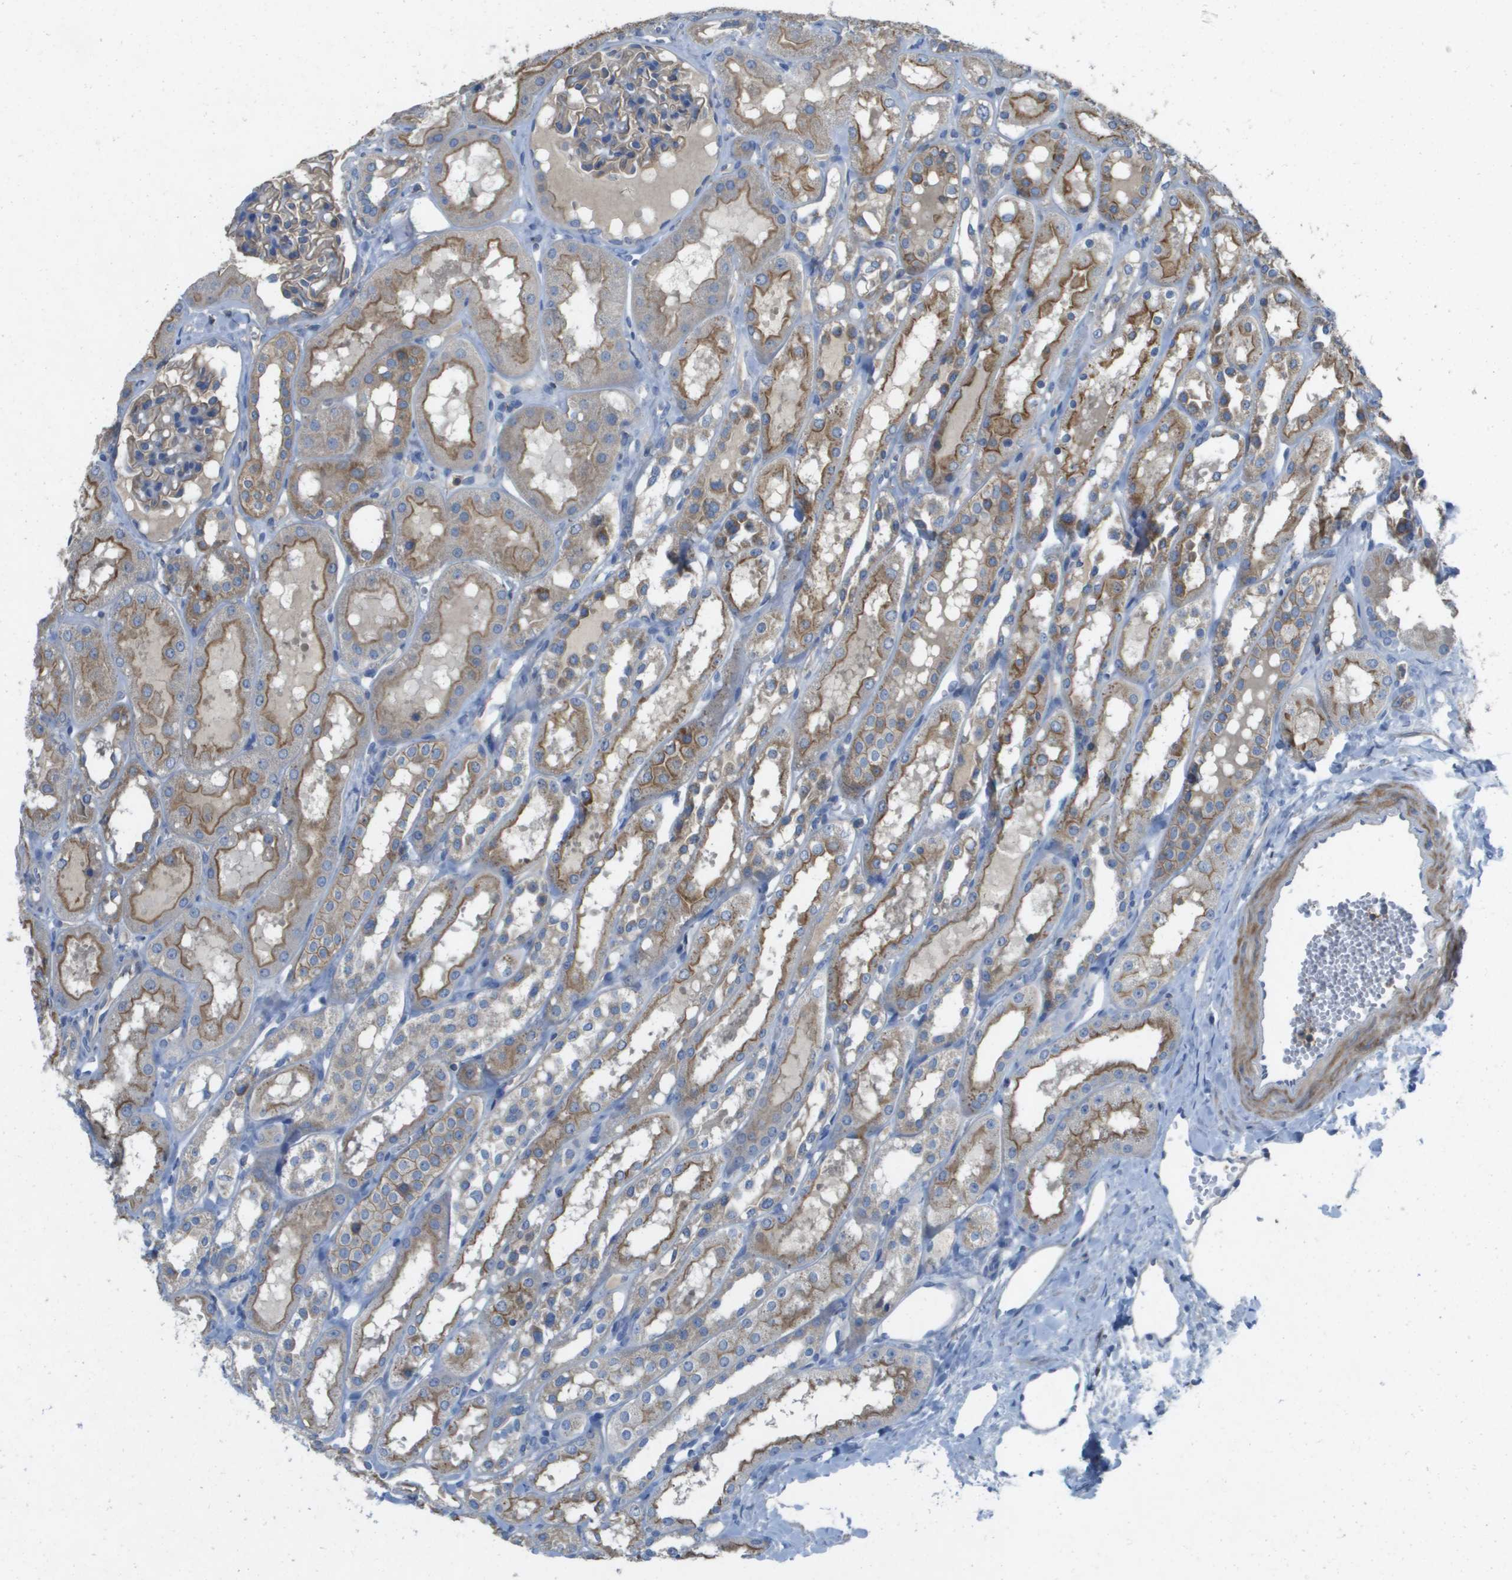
{"staining": {"intensity": "moderate", "quantity": ">75%", "location": "cytoplasmic/membranous"}, "tissue": "kidney", "cell_type": "Cells in glomeruli", "image_type": "normal", "snomed": [{"axis": "morphology", "description": "Normal tissue, NOS"}, {"axis": "topography", "description": "Kidney"}, {"axis": "topography", "description": "Urinary bladder"}], "caption": "Unremarkable kidney was stained to show a protein in brown. There is medium levels of moderate cytoplasmic/membranous expression in approximately >75% of cells in glomeruli.", "gene": "CLCA4", "patient": {"sex": "male", "age": 16}}